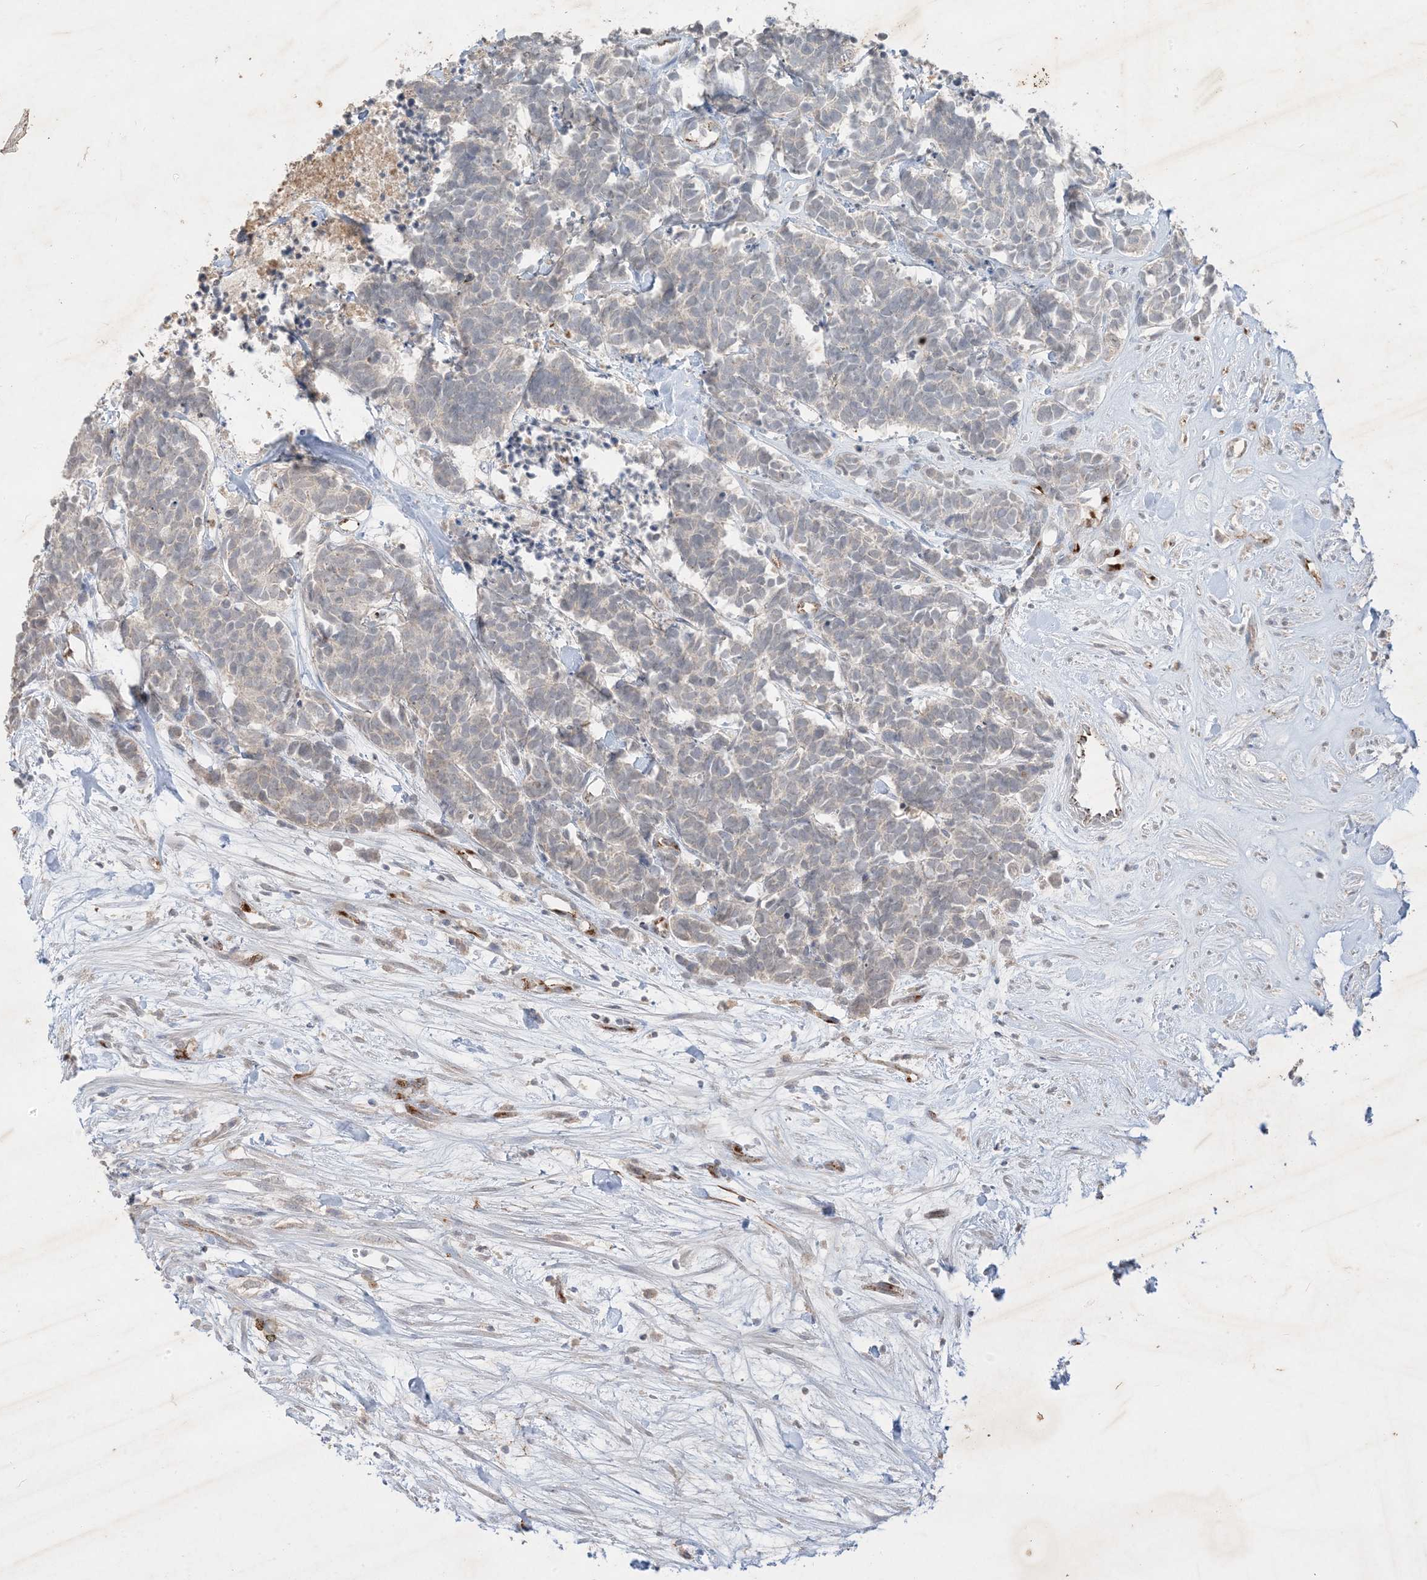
{"staining": {"intensity": "negative", "quantity": "none", "location": "none"}, "tissue": "carcinoid", "cell_type": "Tumor cells", "image_type": "cancer", "snomed": [{"axis": "morphology", "description": "Carcinoma, NOS"}, {"axis": "morphology", "description": "Carcinoid, malignant, NOS"}, {"axis": "topography", "description": "Urinary bladder"}], "caption": "Malignant carcinoid stained for a protein using immunohistochemistry (IHC) reveals no positivity tumor cells.", "gene": "PRSS36", "patient": {"sex": "male", "age": 57}}